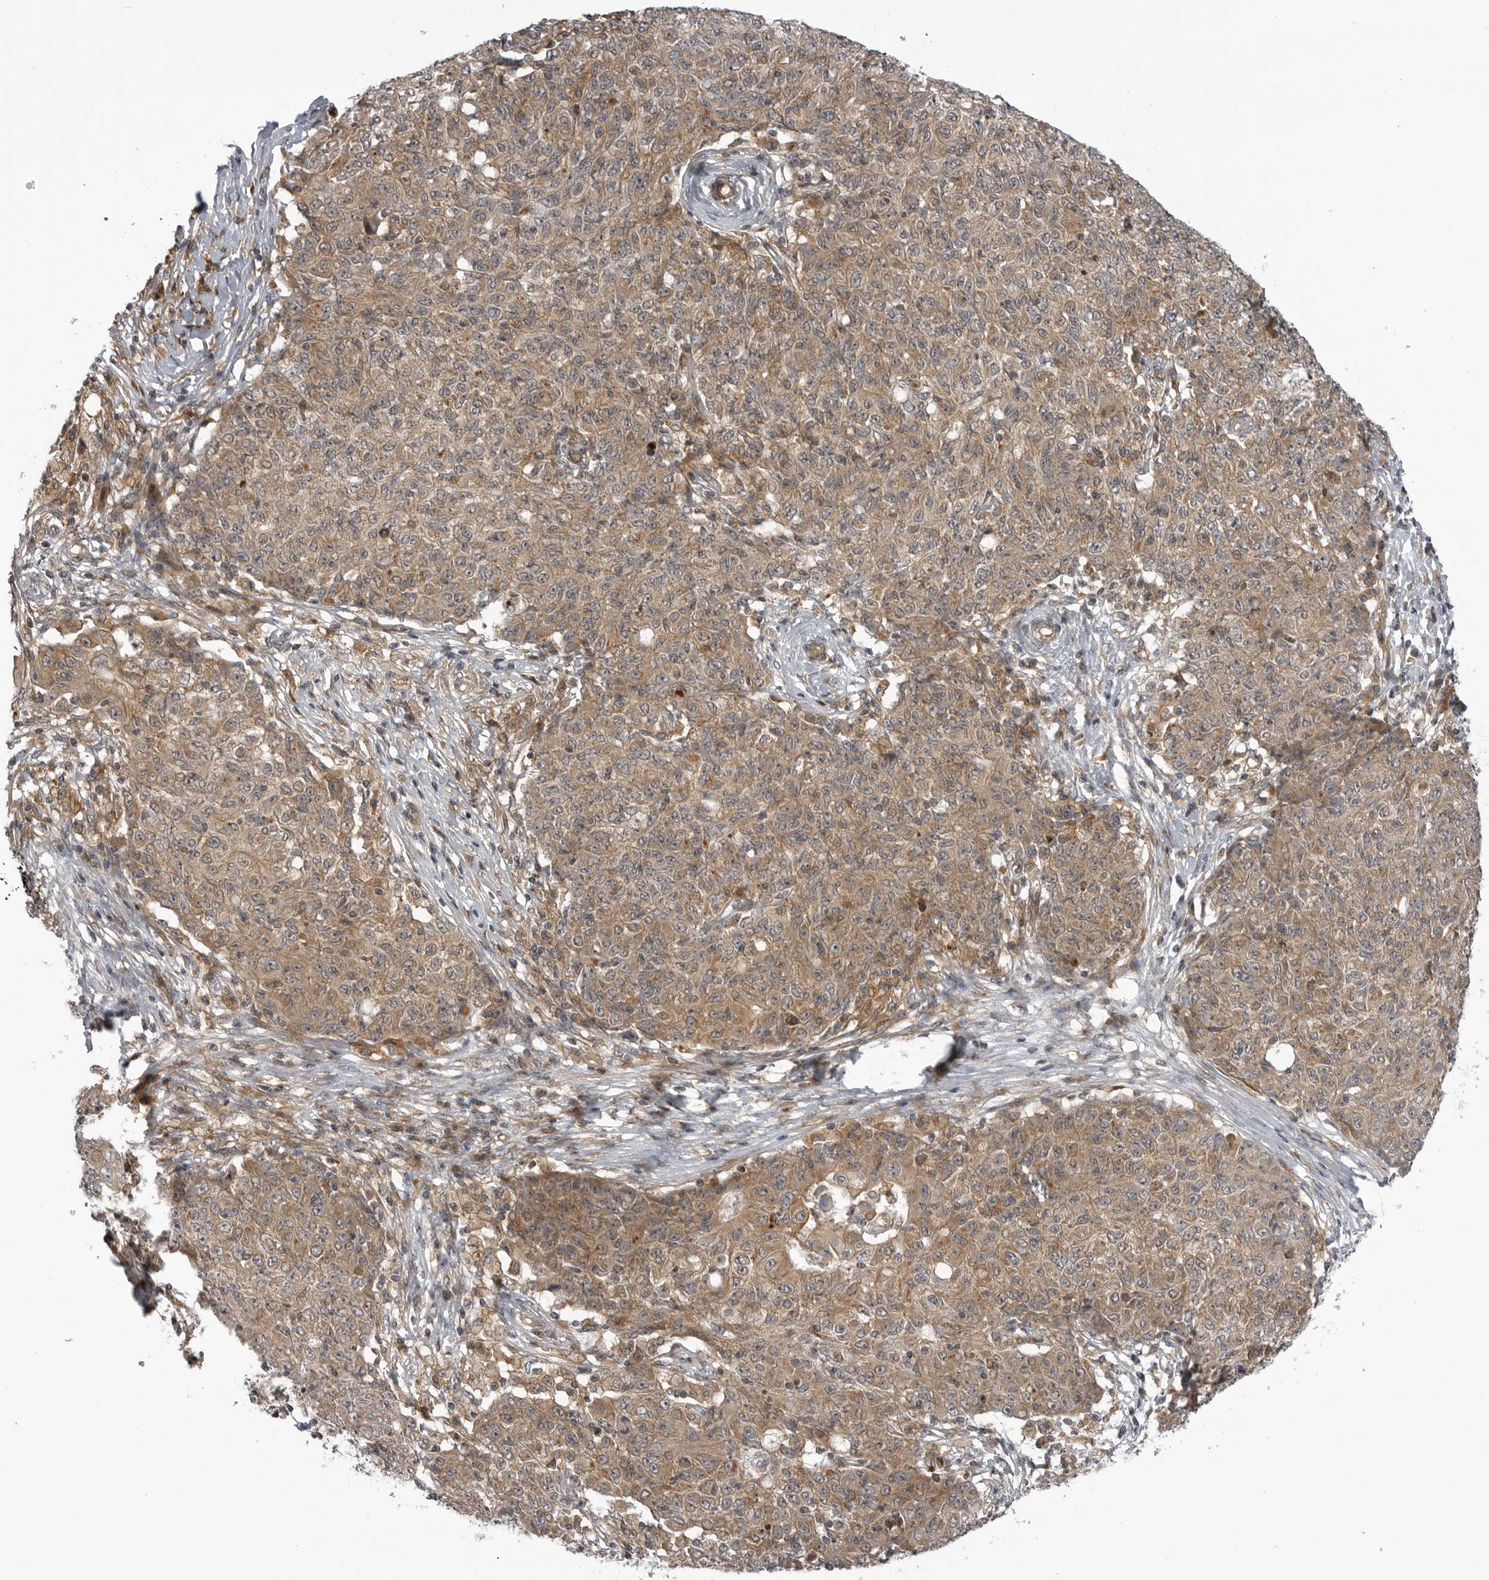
{"staining": {"intensity": "moderate", "quantity": ">75%", "location": "cytoplasmic/membranous"}, "tissue": "ovarian cancer", "cell_type": "Tumor cells", "image_type": "cancer", "snomed": [{"axis": "morphology", "description": "Carcinoma, endometroid"}, {"axis": "topography", "description": "Ovary"}], "caption": "This is an image of immunohistochemistry (IHC) staining of ovarian endometroid carcinoma, which shows moderate positivity in the cytoplasmic/membranous of tumor cells.", "gene": "LRRC45", "patient": {"sex": "female", "age": 42}}